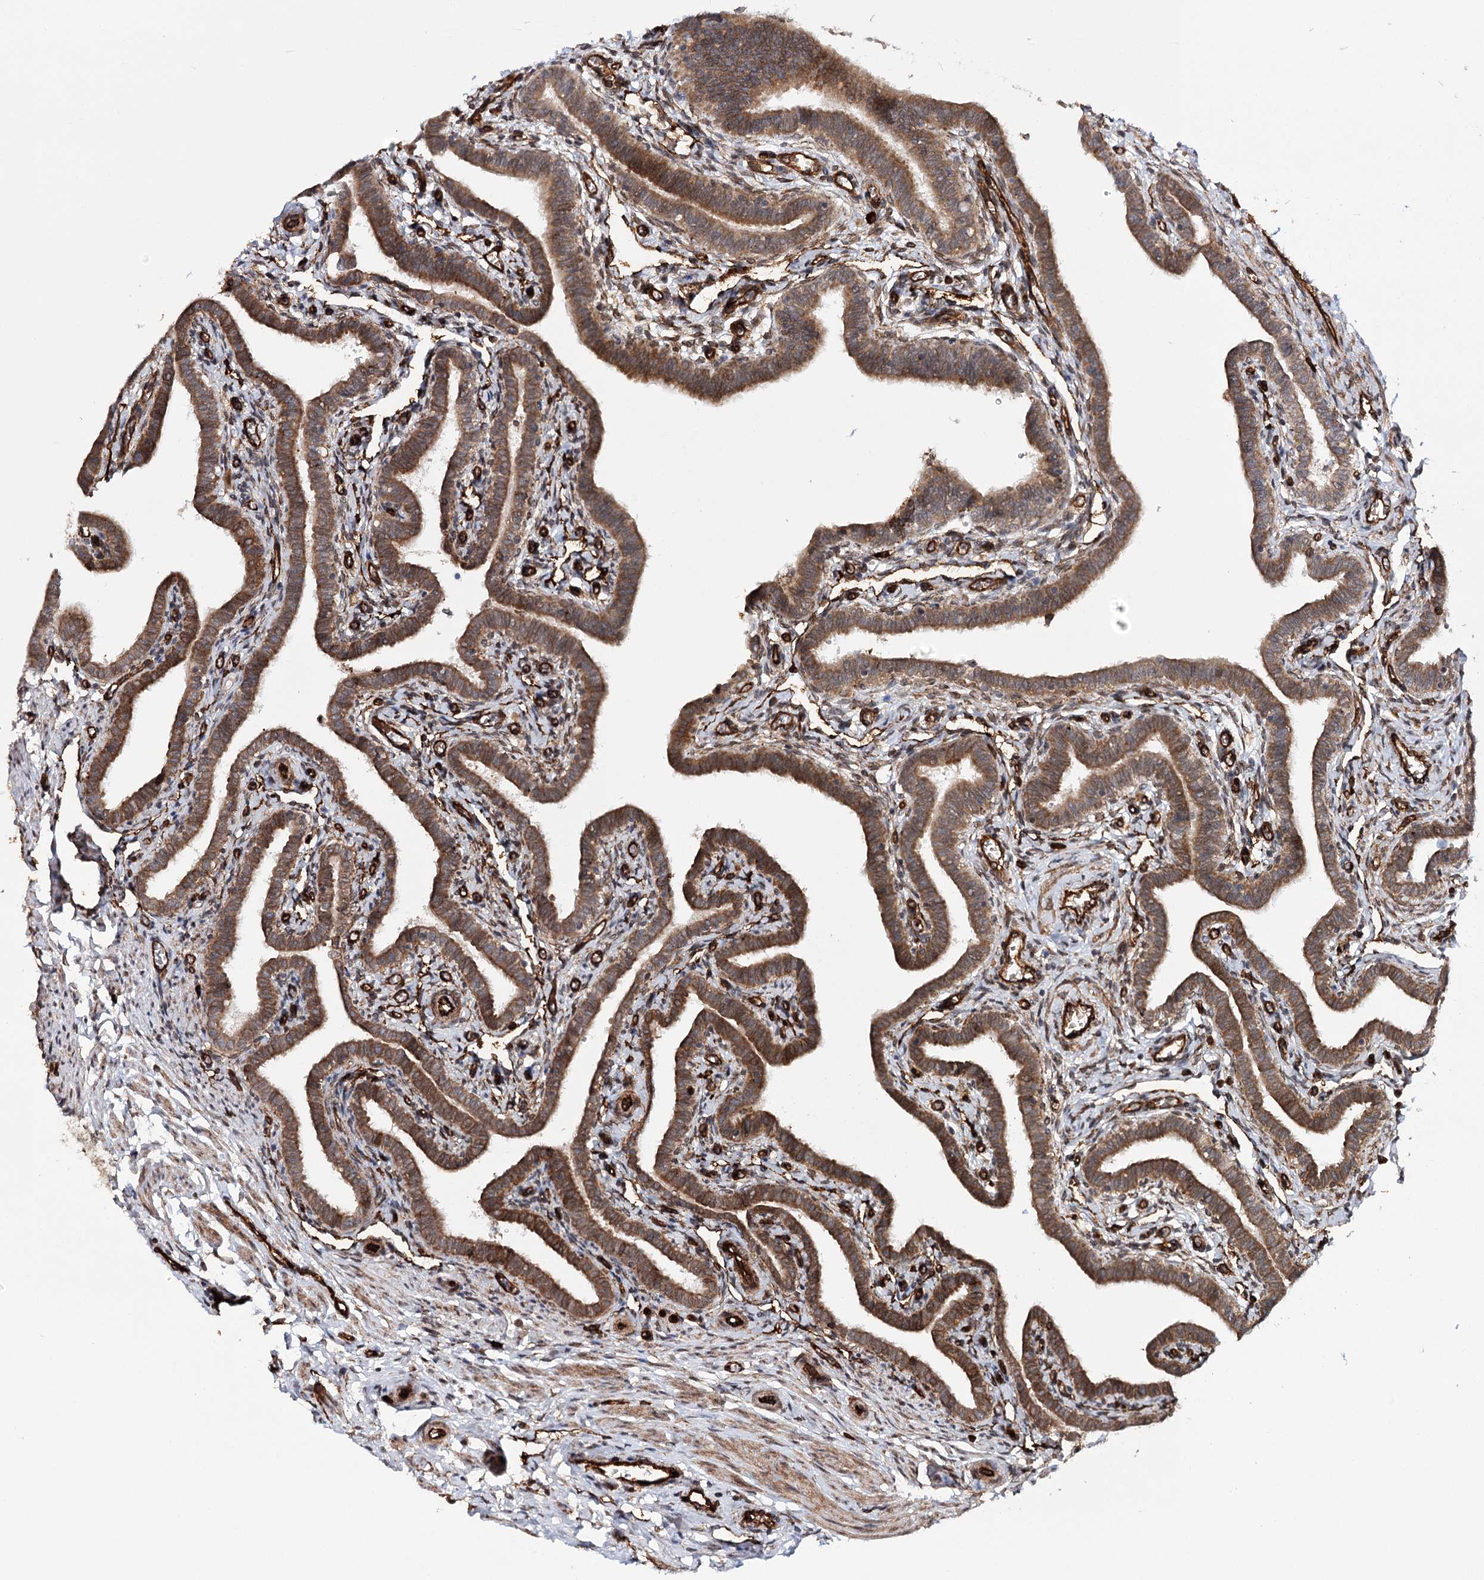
{"staining": {"intensity": "moderate", "quantity": ">75%", "location": "cytoplasmic/membranous"}, "tissue": "fallopian tube", "cell_type": "Glandular cells", "image_type": "normal", "snomed": [{"axis": "morphology", "description": "Normal tissue, NOS"}, {"axis": "topography", "description": "Fallopian tube"}], "caption": "A photomicrograph of human fallopian tube stained for a protein exhibits moderate cytoplasmic/membranous brown staining in glandular cells.", "gene": "MKNK1", "patient": {"sex": "female", "age": 36}}